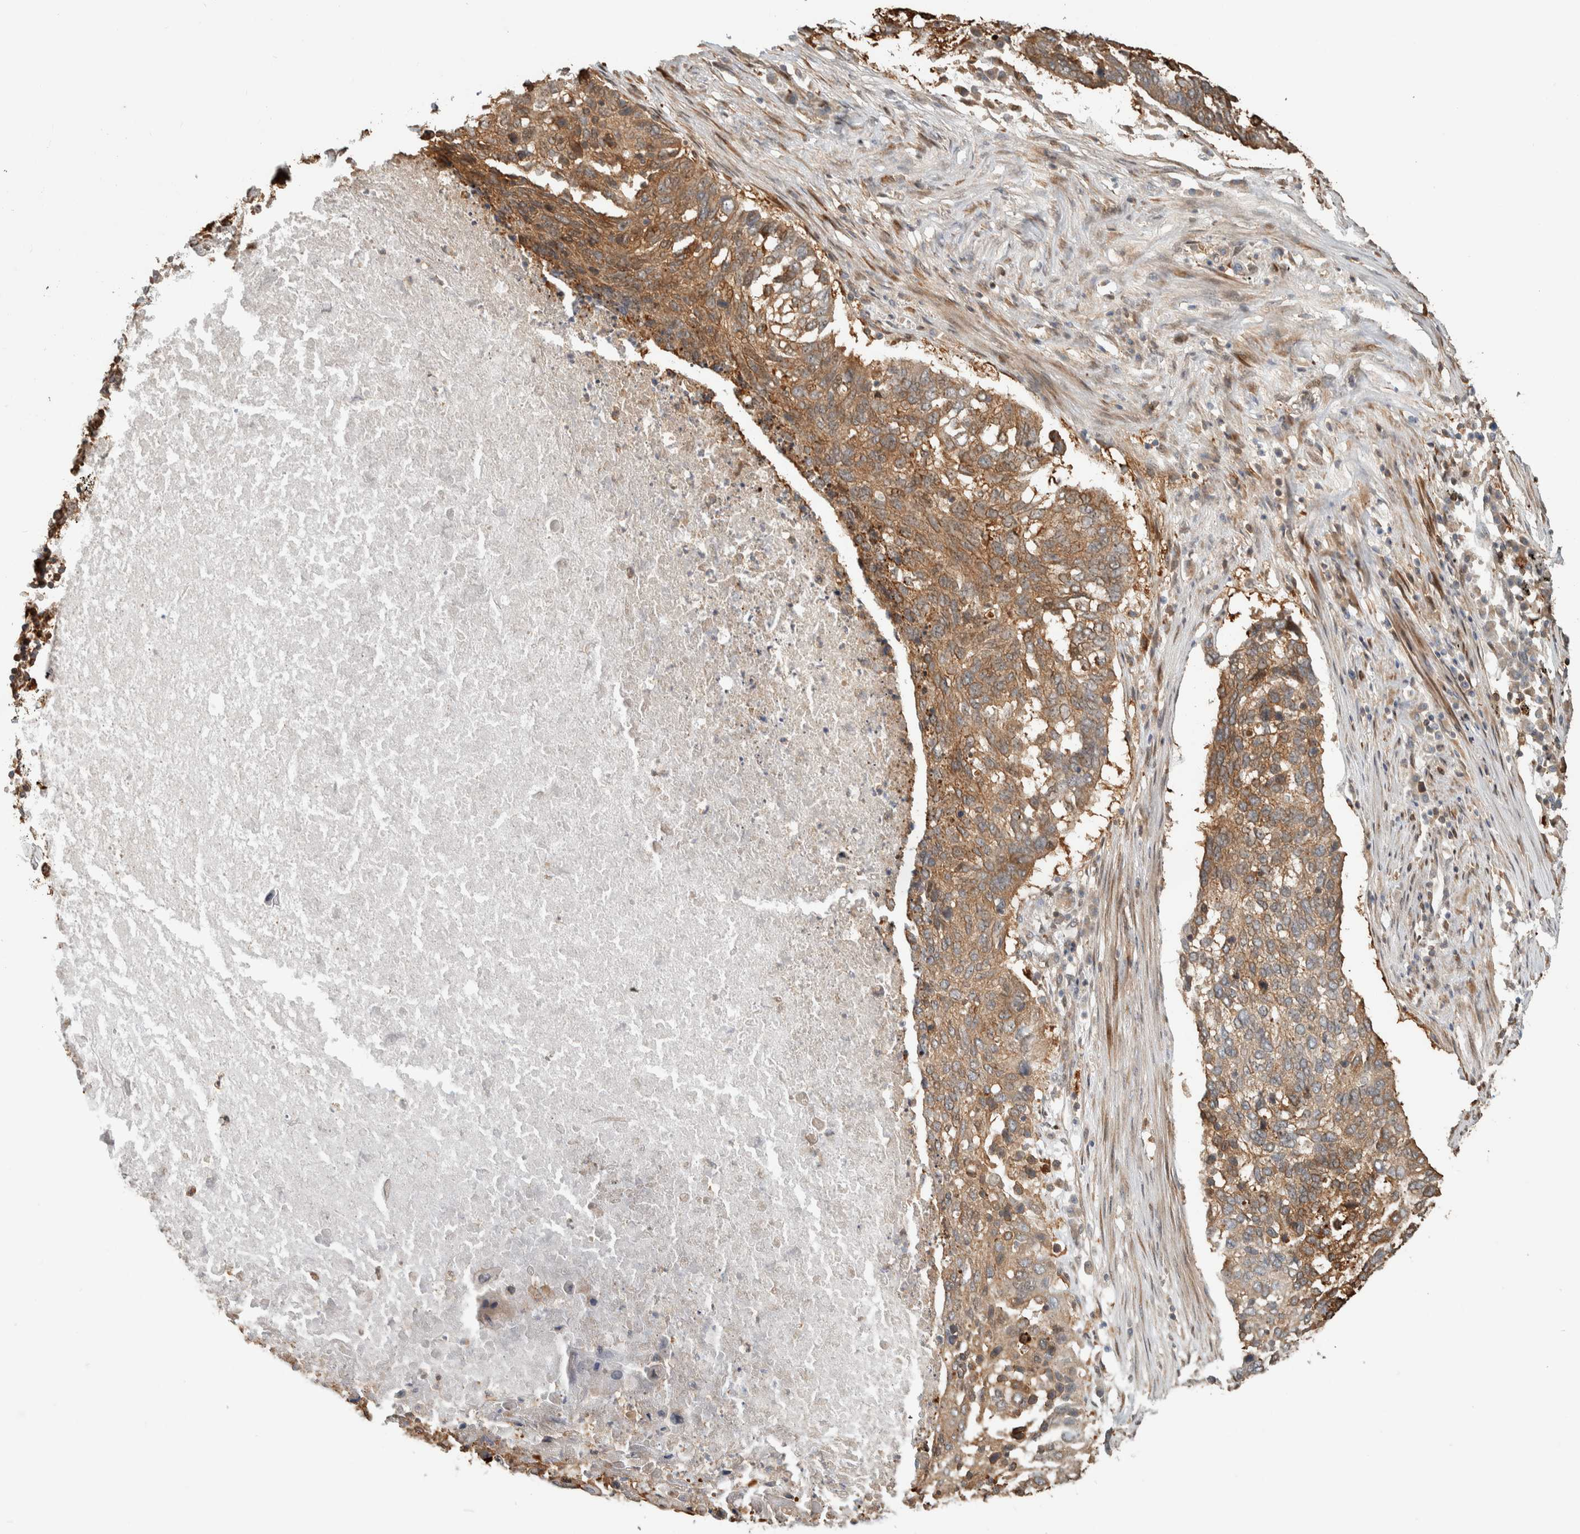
{"staining": {"intensity": "moderate", "quantity": ">75%", "location": "cytoplasmic/membranous"}, "tissue": "lung cancer", "cell_type": "Tumor cells", "image_type": "cancer", "snomed": [{"axis": "morphology", "description": "Squamous cell carcinoma, NOS"}, {"axis": "topography", "description": "Lung"}], "caption": "Immunohistochemical staining of human lung squamous cell carcinoma exhibits moderate cytoplasmic/membranous protein expression in approximately >75% of tumor cells. (DAB IHC, brown staining for protein, blue staining for nuclei).", "gene": "CNTROB", "patient": {"sex": "female", "age": 63}}